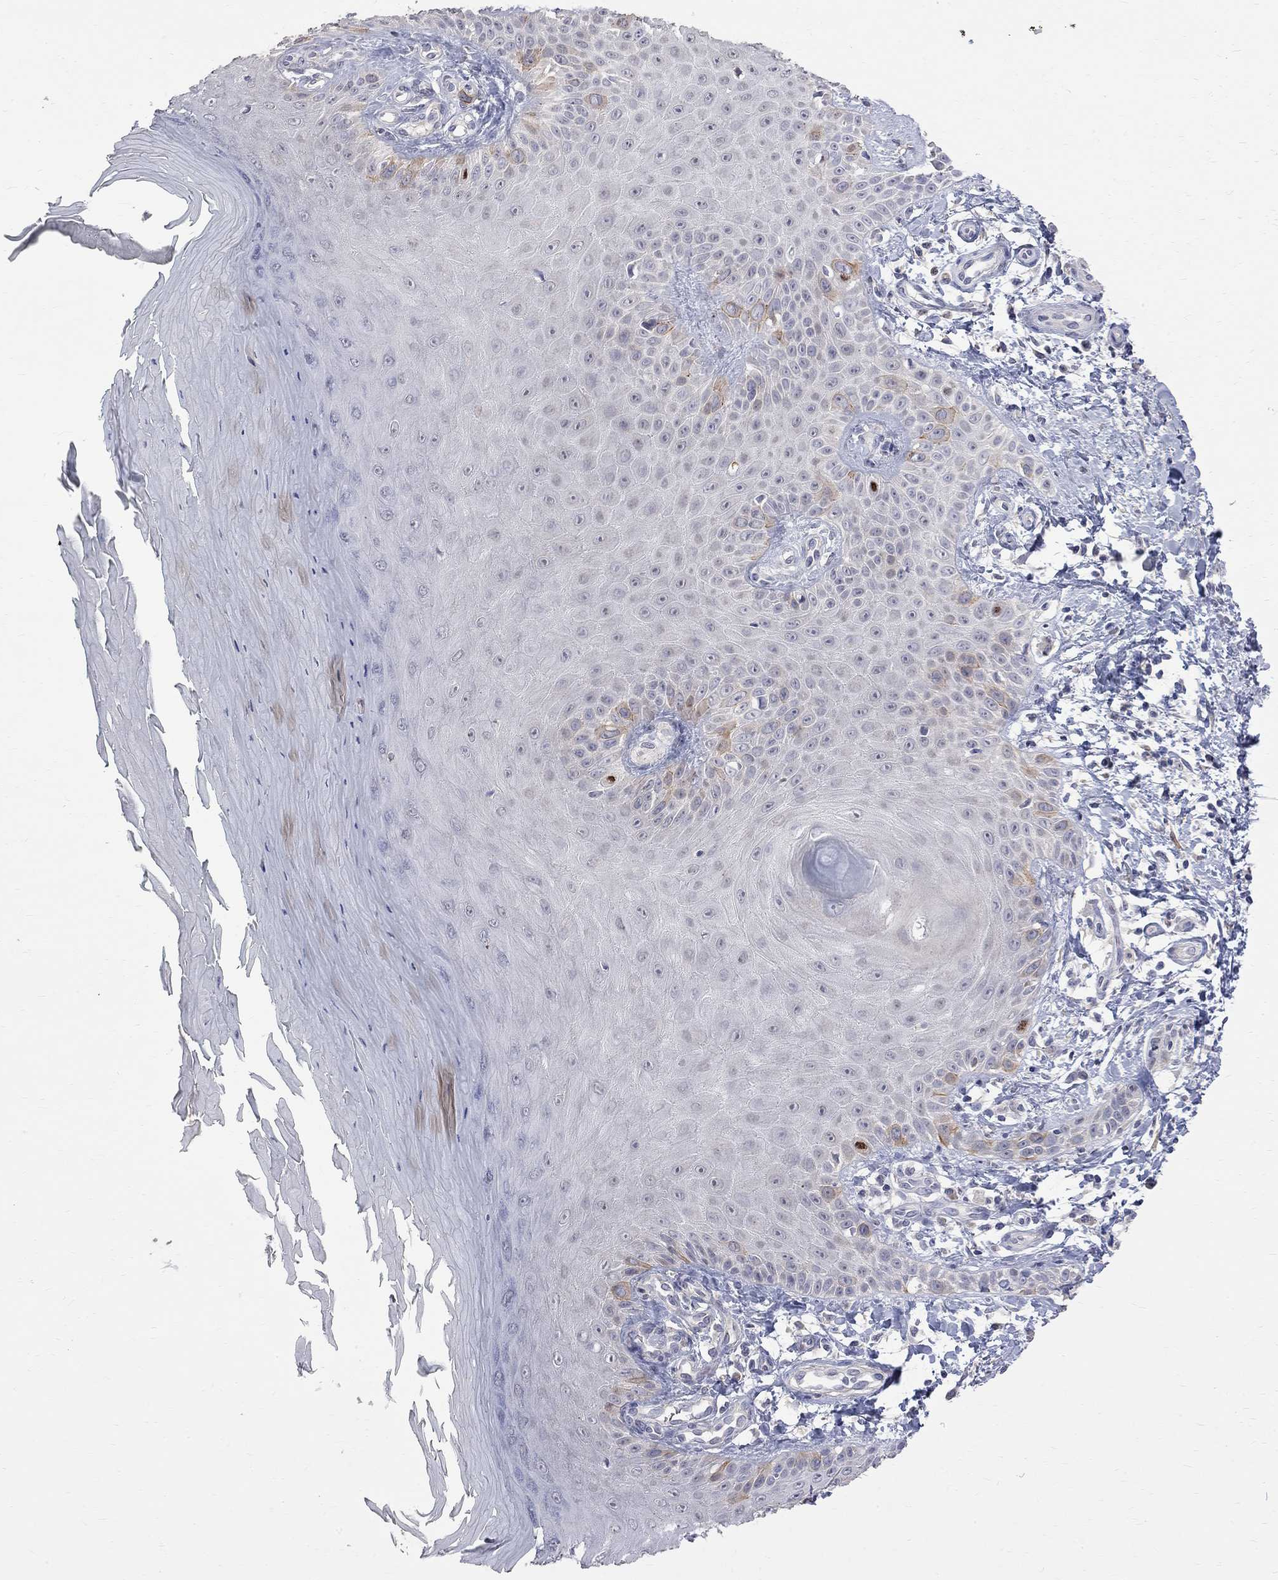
{"staining": {"intensity": "negative", "quantity": "none", "location": "none"}, "tissue": "skin", "cell_type": "Fibroblasts", "image_type": "normal", "snomed": [{"axis": "morphology", "description": "Normal tissue, NOS"}, {"axis": "morphology", "description": "Inflammation, NOS"}, {"axis": "morphology", "description": "Fibrosis, NOS"}, {"axis": "topography", "description": "Skin"}], "caption": "Immunohistochemical staining of benign human skin reveals no significant staining in fibroblasts. Nuclei are stained in blue.", "gene": "CKAP2", "patient": {"sex": "male", "age": 71}}